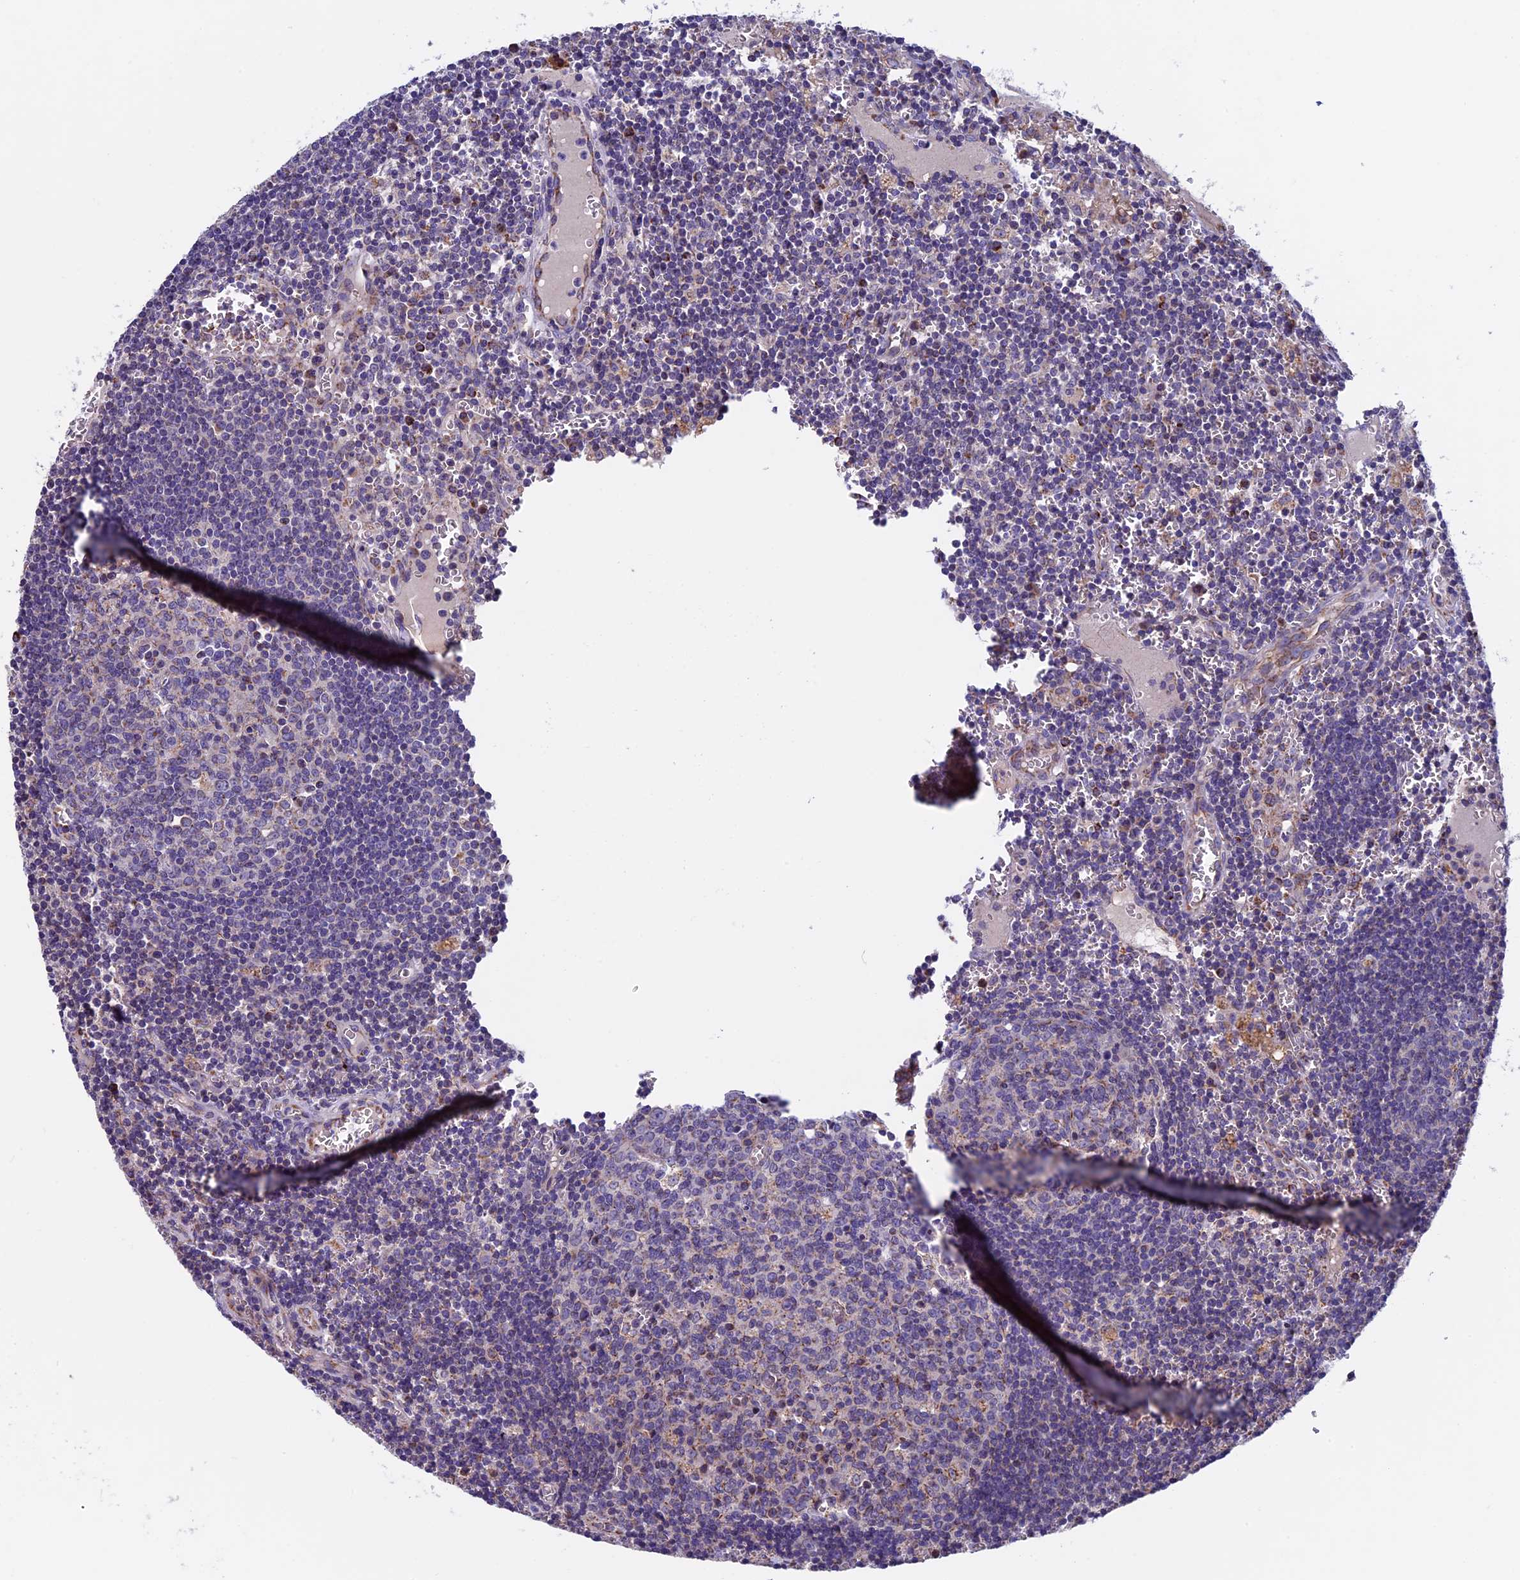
{"staining": {"intensity": "weak", "quantity": "25%-75%", "location": "cytoplasmic/membranous"}, "tissue": "lymph node", "cell_type": "Germinal center cells", "image_type": "normal", "snomed": [{"axis": "morphology", "description": "Normal tissue, NOS"}, {"axis": "topography", "description": "Lymph node"}], "caption": "Weak cytoplasmic/membranous staining is present in about 25%-75% of germinal center cells in normal lymph node.", "gene": "RNF17", "patient": {"sex": "female", "age": 73}}